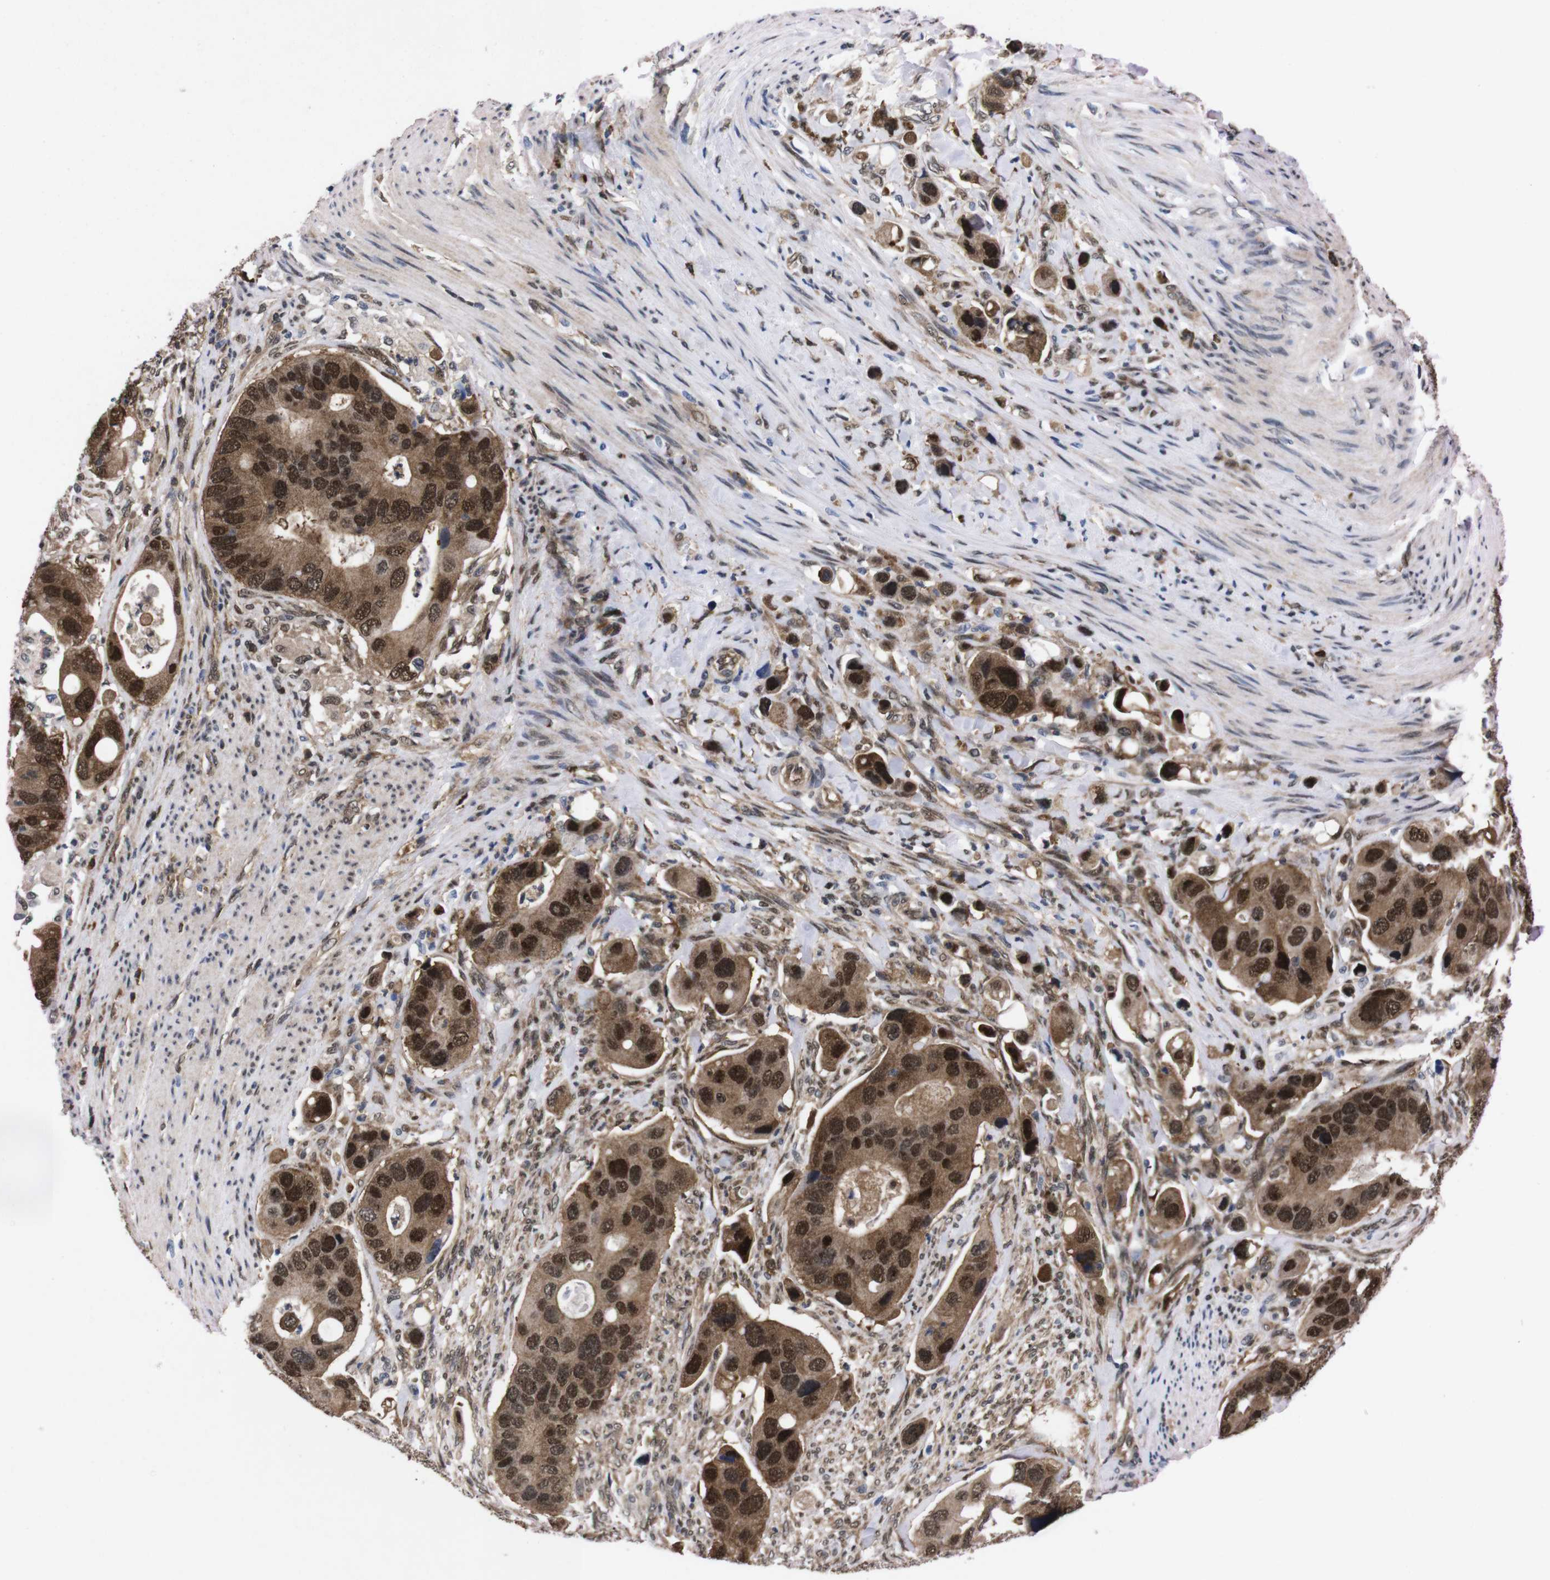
{"staining": {"intensity": "strong", "quantity": ">75%", "location": "cytoplasmic/membranous,nuclear"}, "tissue": "colorectal cancer", "cell_type": "Tumor cells", "image_type": "cancer", "snomed": [{"axis": "morphology", "description": "Adenocarcinoma, NOS"}, {"axis": "topography", "description": "Rectum"}], "caption": "High-magnification brightfield microscopy of colorectal adenocarcinoma stained with DAB (3,3'-diaminobenzidine) (brown) and counterstained with hematoxylin (blue). tumor cells exhibit strong cytoplasmic/membranous and nuclear staining is identified in approximately>75% of cells. (brown staining indicates protein expression, while blue staining denotes nuclei).", "gene": "UBQLN2", "patient": {"sex": "female", "age": 57}}